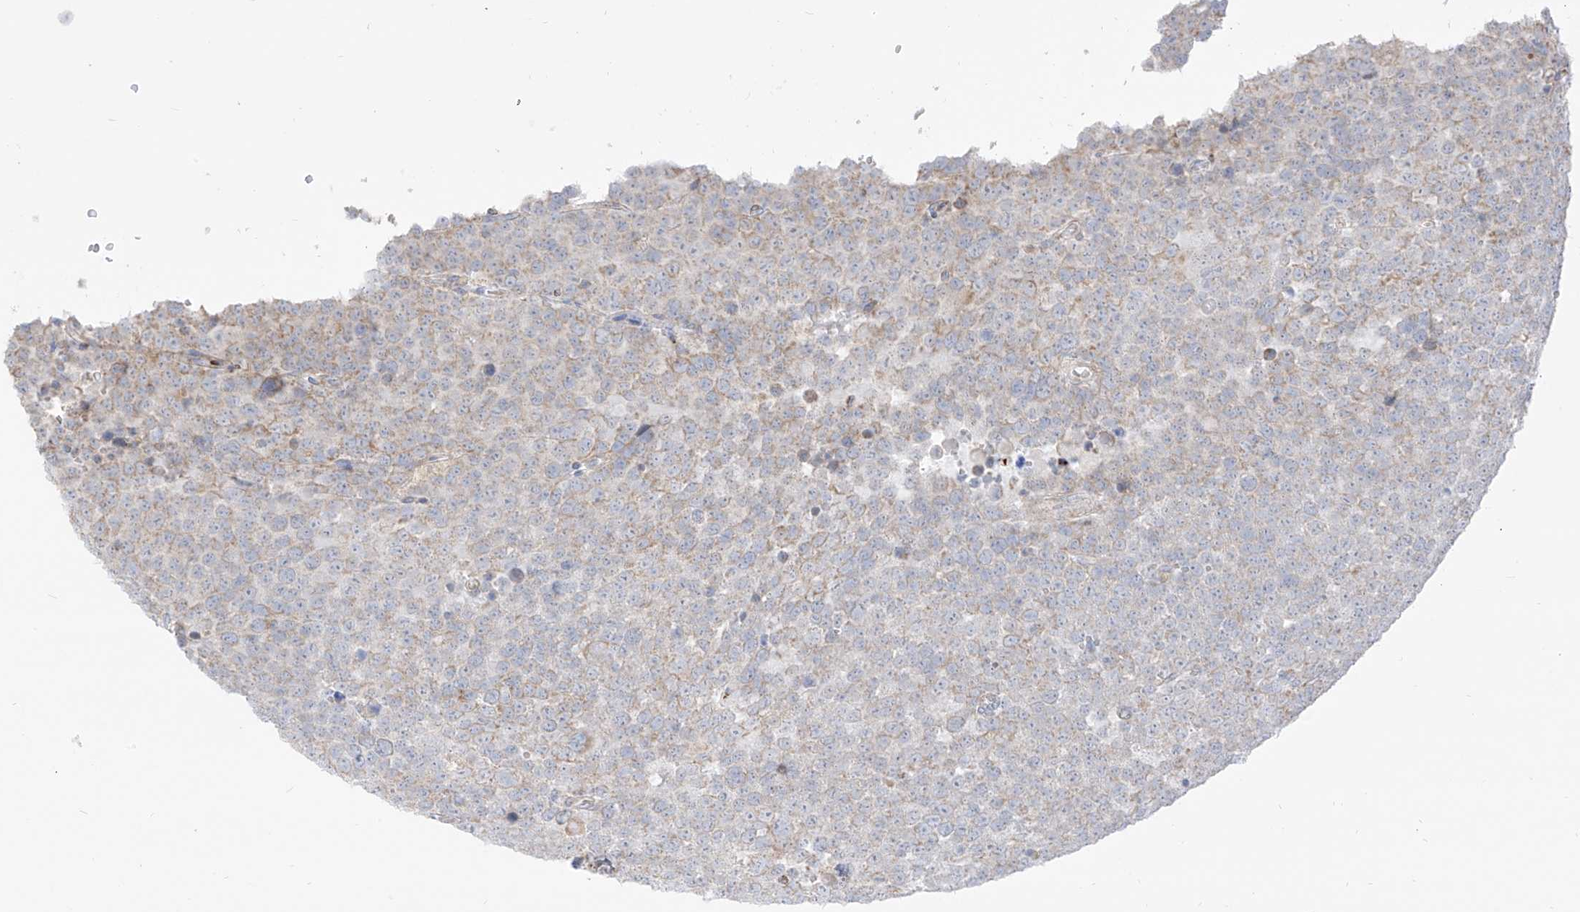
{"staining": {"intensity": "weak", "quantity": ">75%", "location": "cytoplasmic/membranous"}, "tissue": "testis cancer", "cell_type": "Tumor cells", "image_type": "cancer", "snomed": [{"axis": "morphology", "description": "Seminoma, NOS"}, {"axis": "topography", "description": "Testis"}], "caption": "Protein staining displays weak cytoplasmic/membranous positivity in approximately >75% of tumor cells in testis cancer.", "gene": "ETHE1", "patient": {"sex": "male", "age": 71}}